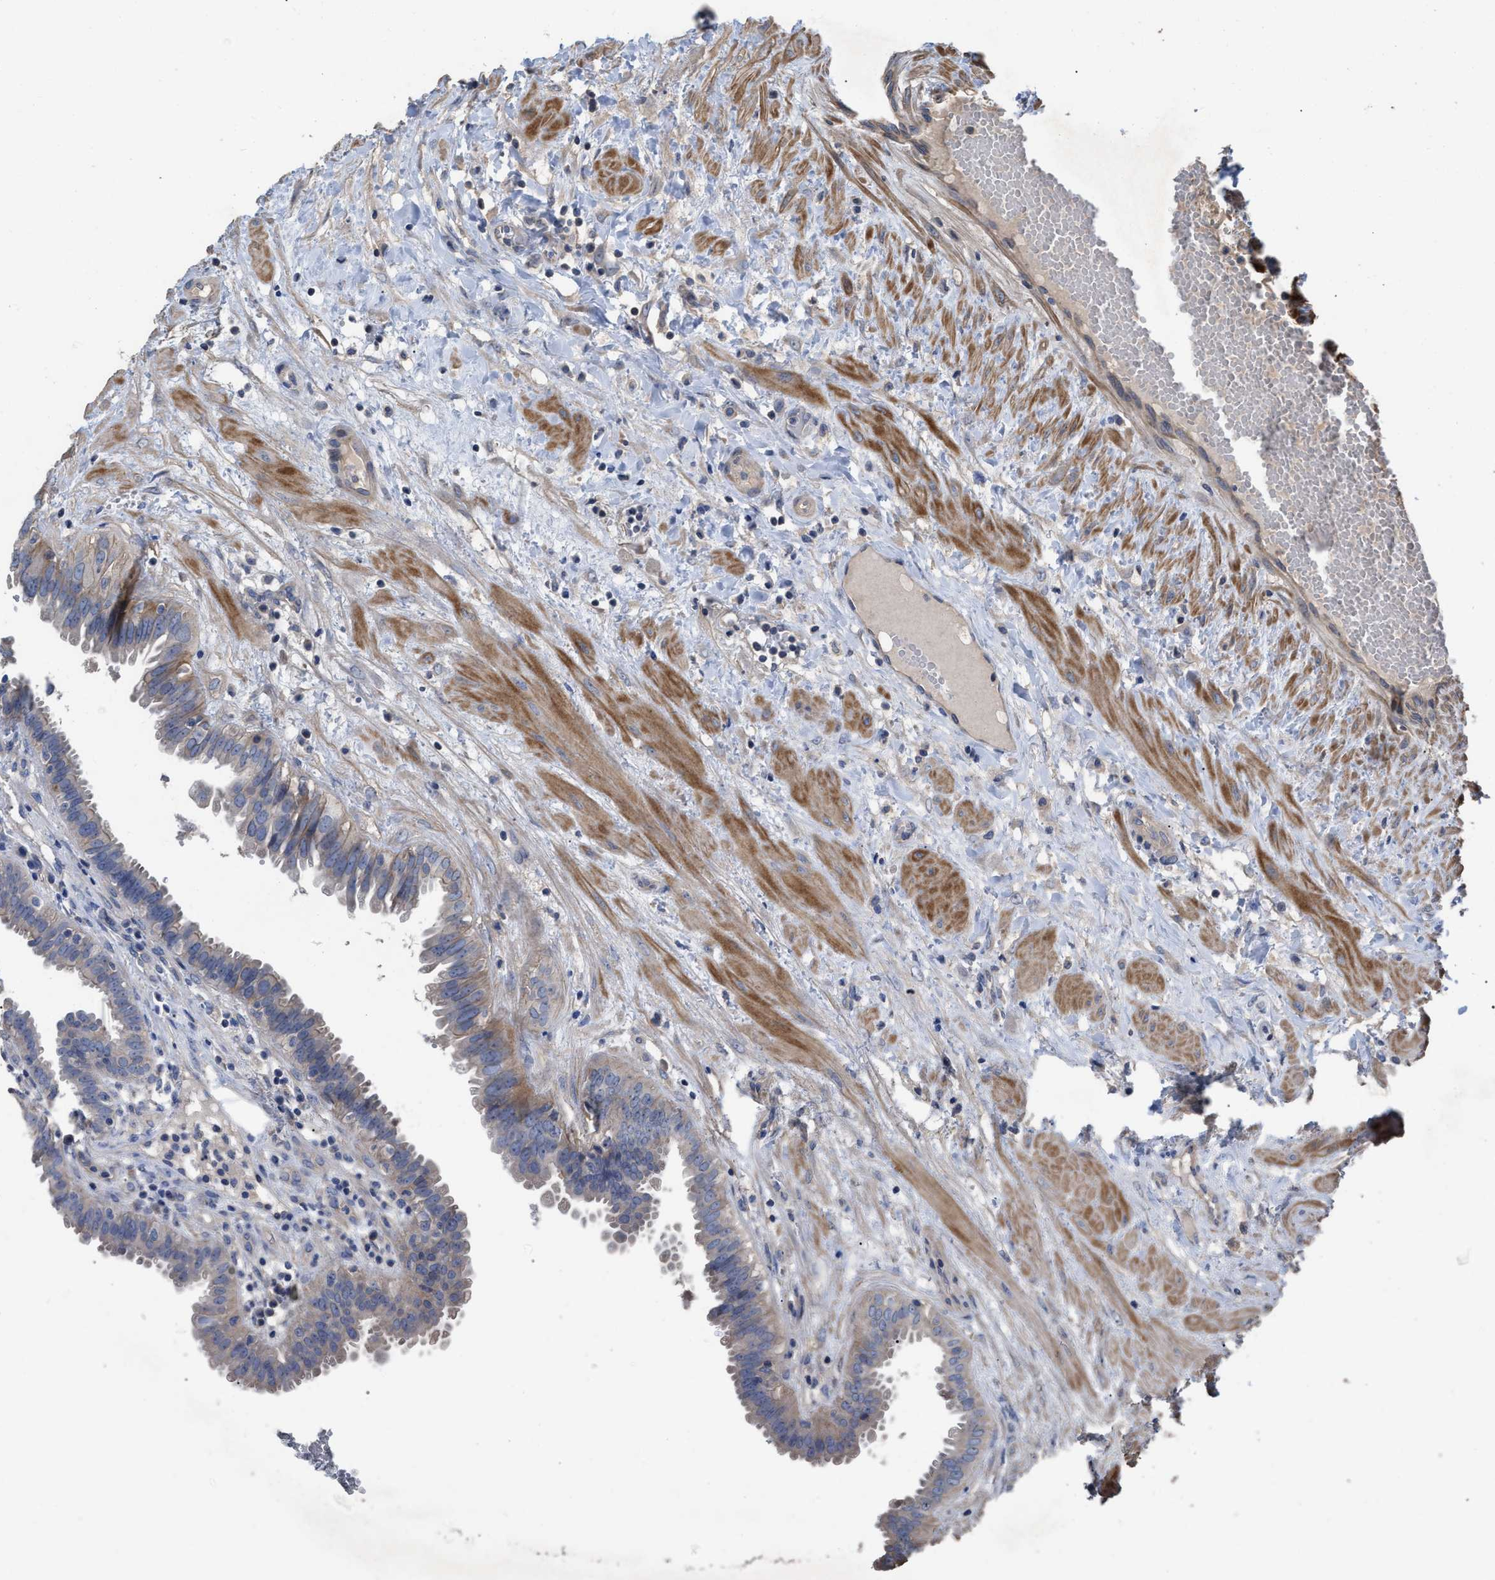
{"staining": {"intensity": "weak", "quantity": "<25%", "location": "cytoplasmic/membranous"}, "tissue": "seminal vesicle", "cell_type": "Glandular cells", "image_type": "normal", "snomed": [{"axis": "morphology", "description": "Normal tissue, NOS"}, {"axis": "morphology", "description": "Adenocarcinoma, High grade"}, {"axis": "topography", "description": "Prostate"}, {"axis": "topography", "description": "Seminal veicle"}], "caption": "There is no significant expression in glandular cells of seminal vesicle. (DAB (3,3'-diaminobenzidine) IHC visualized using brightfield microscopy, high magnification).", "gene": "BTN2A1", "patient": {"sex": "male", "age": 55}}